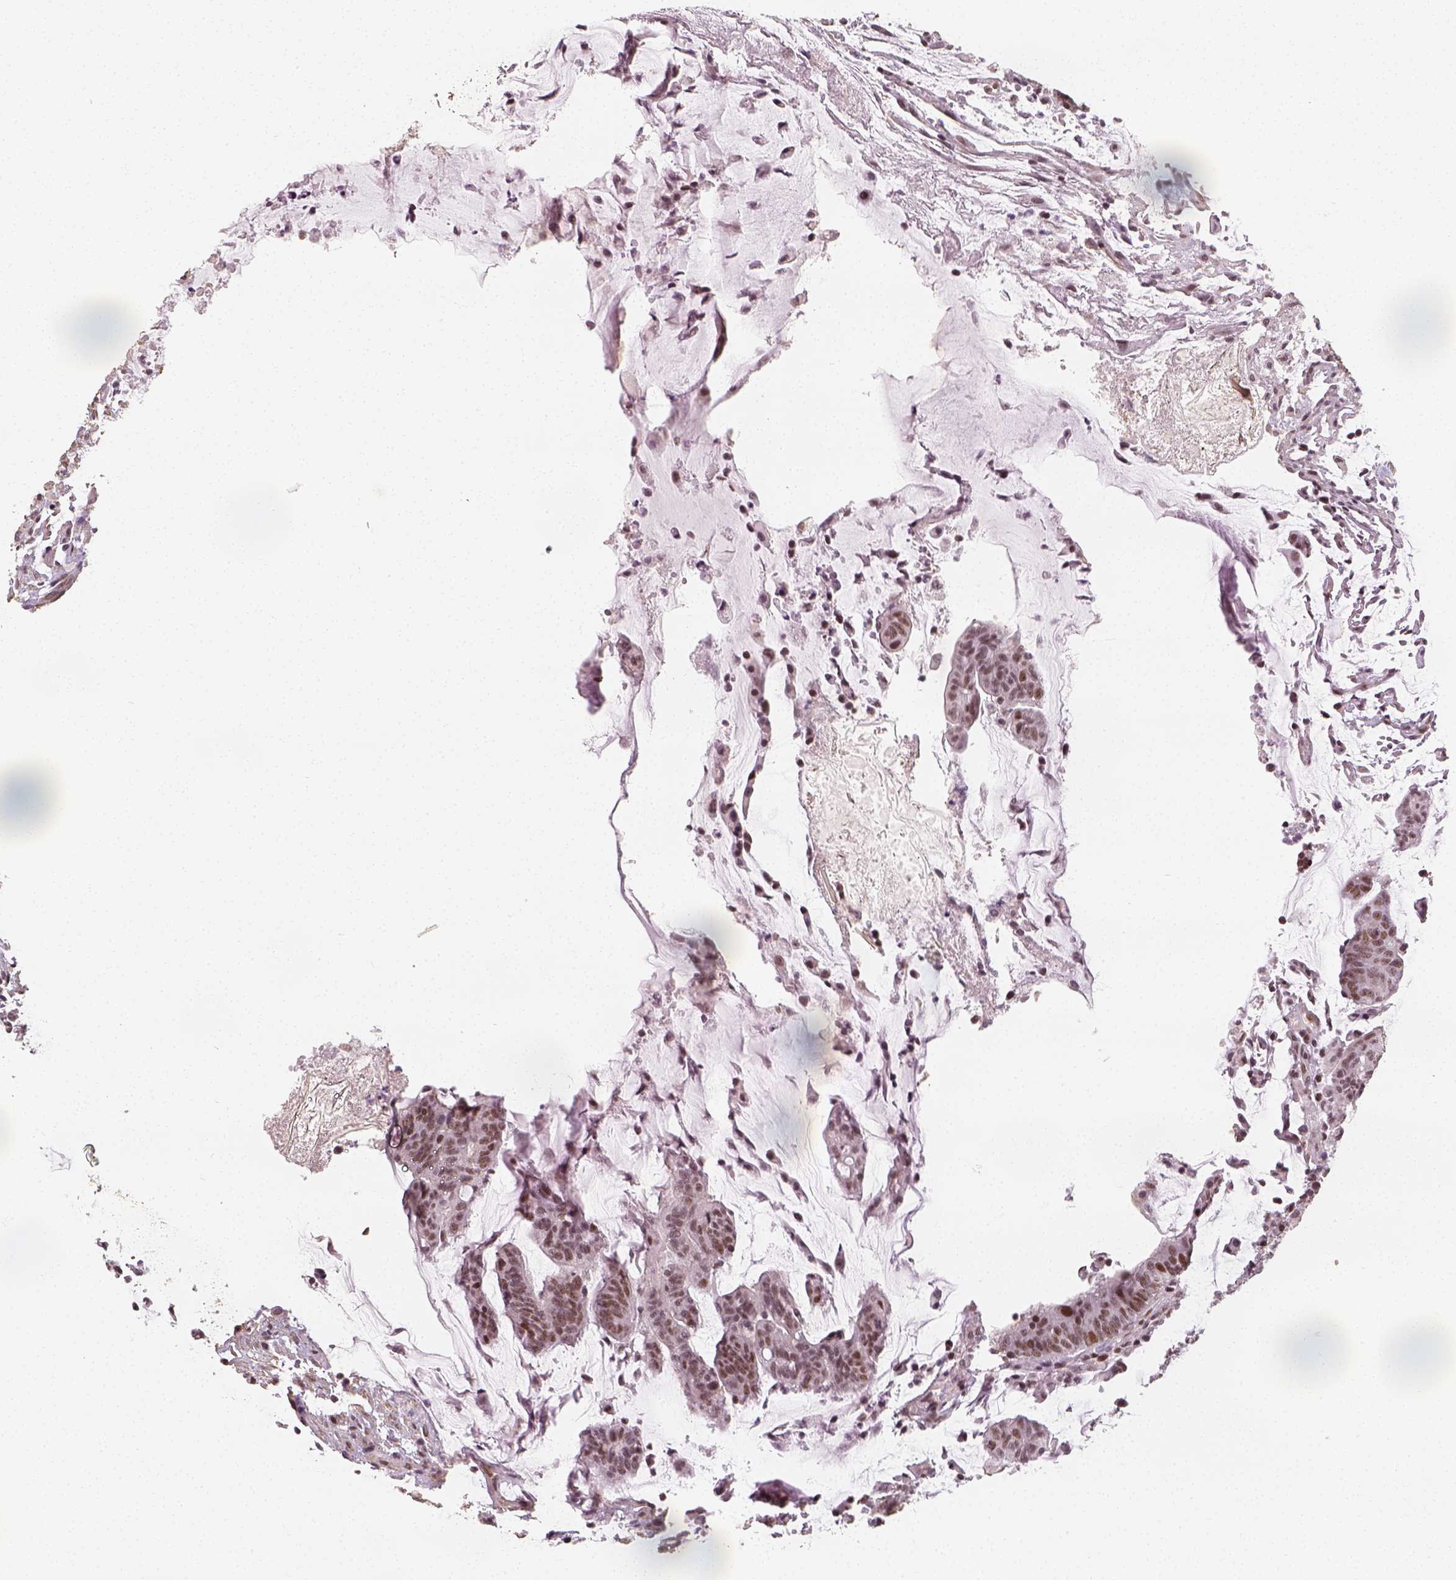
{"staining": {"intensity": "moderate", "quantity": ">75%", "location": "nuclear"}, "tissue": "colorectal cancer", "cell_type": "Tumor cells", "image_type": "cancer", "snomed": [{"axis": "morphology", "description": "Adenocarcinoma, NOS"}, {"axis": "topography", "description": "Colon"}], "caption": "Protein staining of colorectal cancer tissue reveals moderate nuclear positivity in approximately >75% of tumor cells. The staining was performed using DAB to visualize the protein expression in brown, while the nuclei were stained in blue with hematoxylin (Magnification: 20x).", "gene": "HDAC1", "patient": {"sex": "female", "age": 78}}